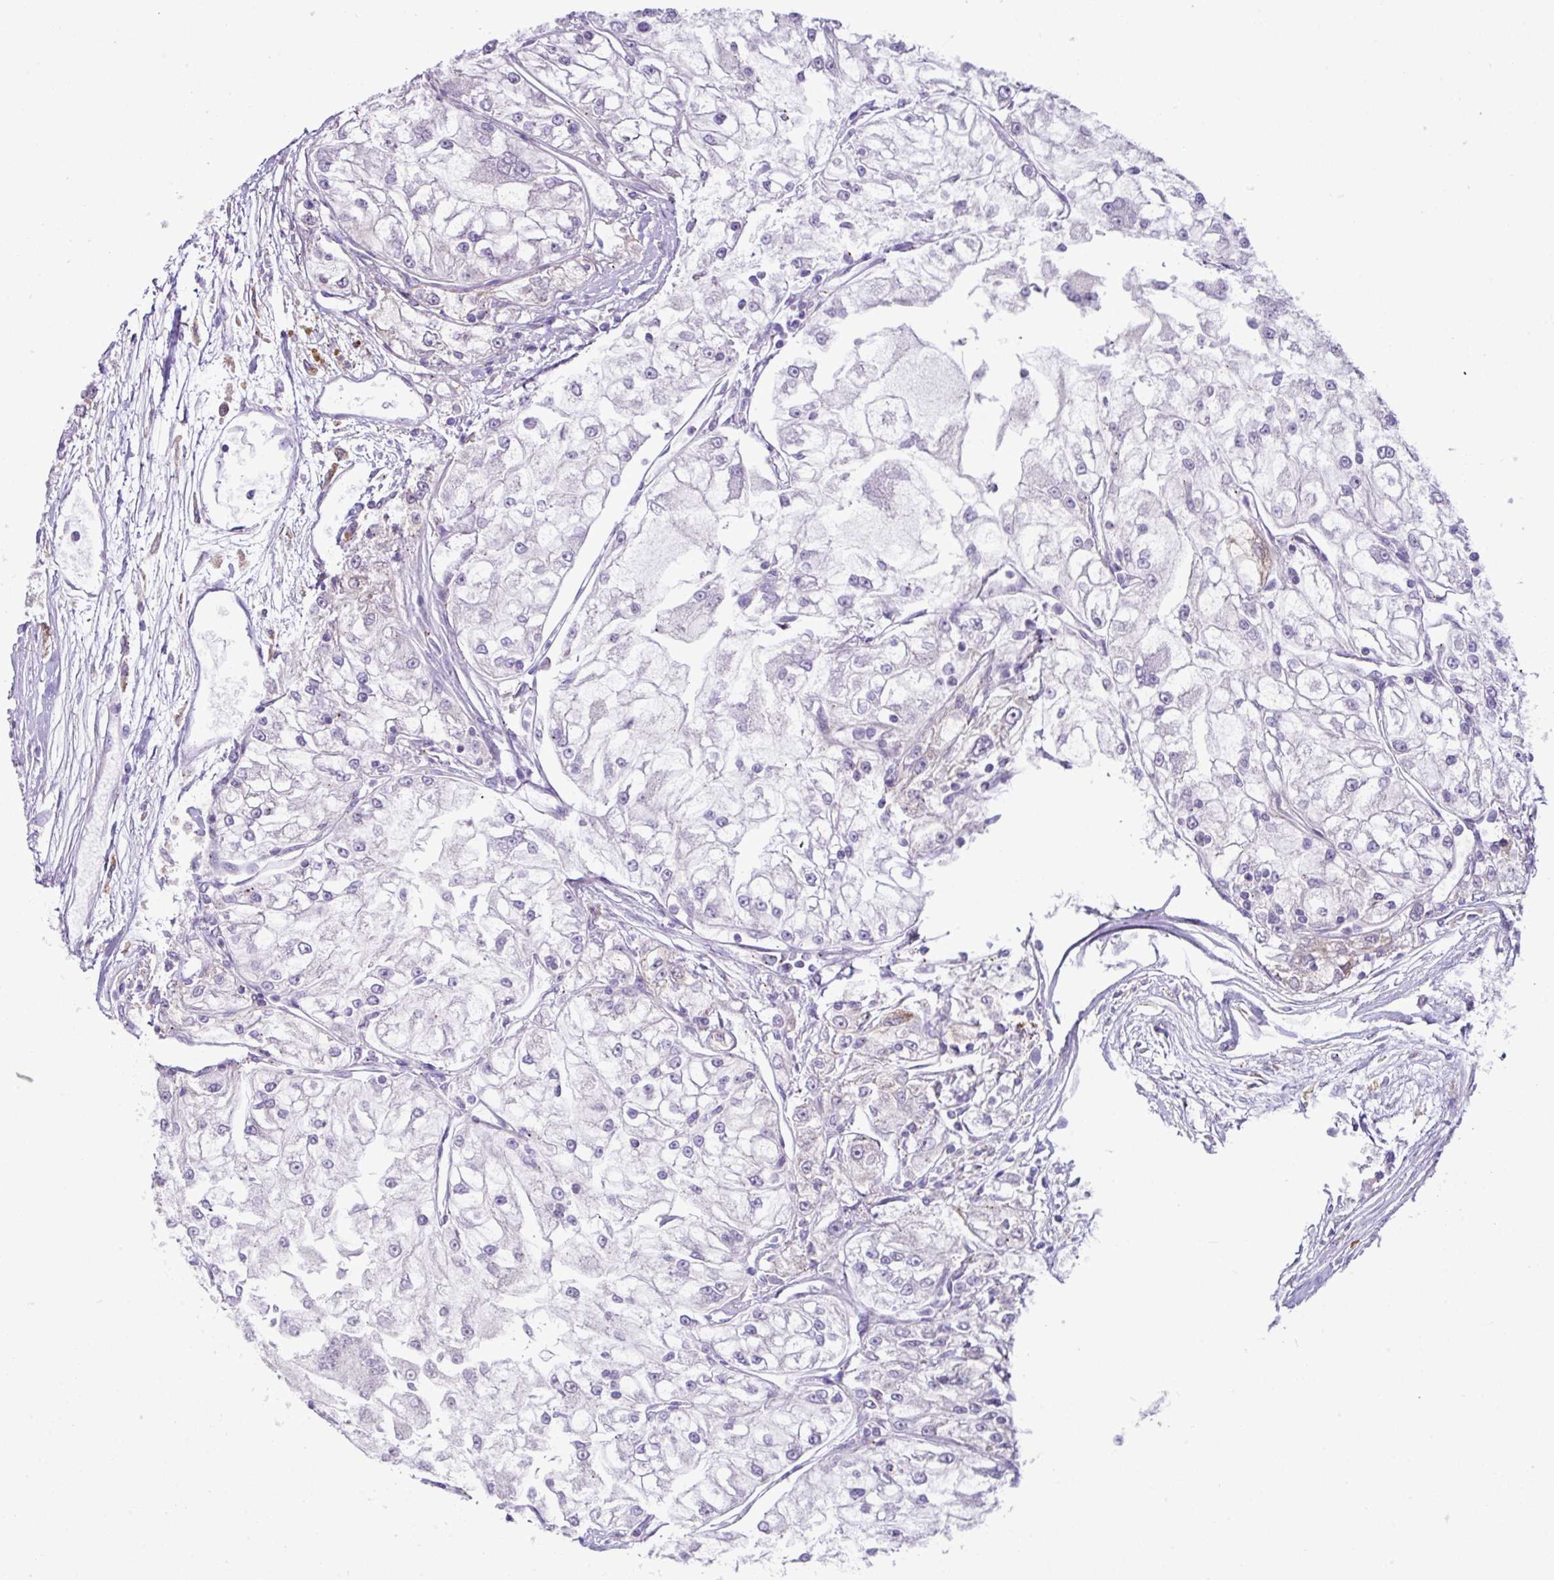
{"staining": {"intensity": "negative", "quantity": "none", "location": "none"}, "tissue": "renal cancer", "cell_type": "Tumor cells", "image_type": "cancer", "snomed": [{"axis": "morphology", "description": "Adenocarcinoma, NOS"}, {"axis": "topography", "description": "Kidney"}], "caption": "Immunohistochemistry (IHC) histopathology image of renal cancer (adenocarcinoma) stained for a protein (brown), which reveals no staining in tumor cells.", "gene": "RGS21", "patient": {"sex": "female", "age": 72}}